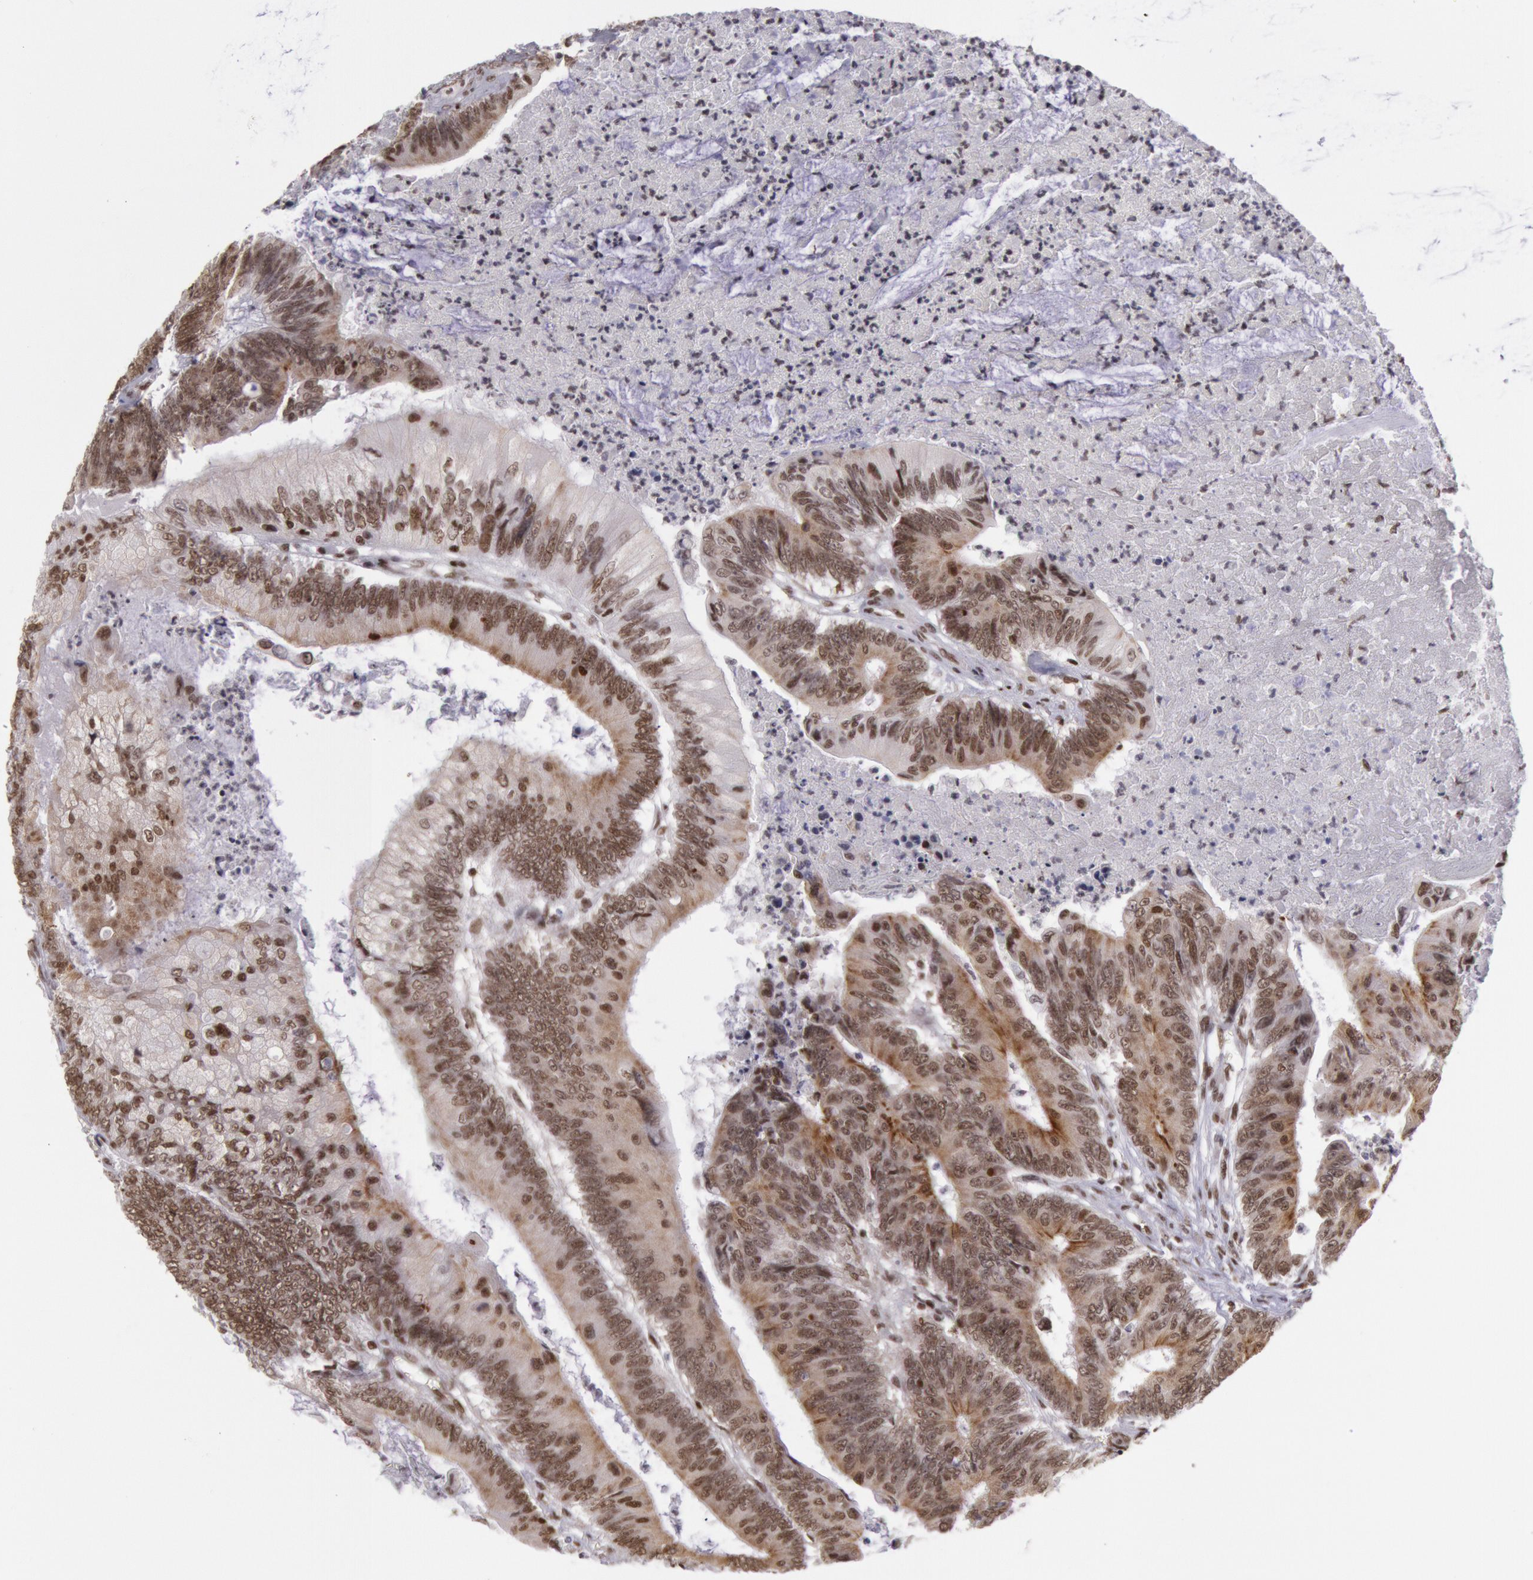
{"staining": {"intensity": "moderate", "quantity": ">75%", "location": "cytoplasmic/membranous,nuclear"}, "tissue": "colorectal cancer", "cell_type": "Tumor cells", "image_type": "cancer", "snomed": [{"axis": "morphology", "description": "Adenocarcinoma, NOS"}, {"axis": "topography", "description": "Colon"}], "caption": "A brown stain highlights moderate cytoplasmic/membranous and nuclear staining of a protein in colorectal cancer (adenocarcinoma) tumor cells.", "gene": "NKAP", "patient": {"sex": "male", "age": 65}}